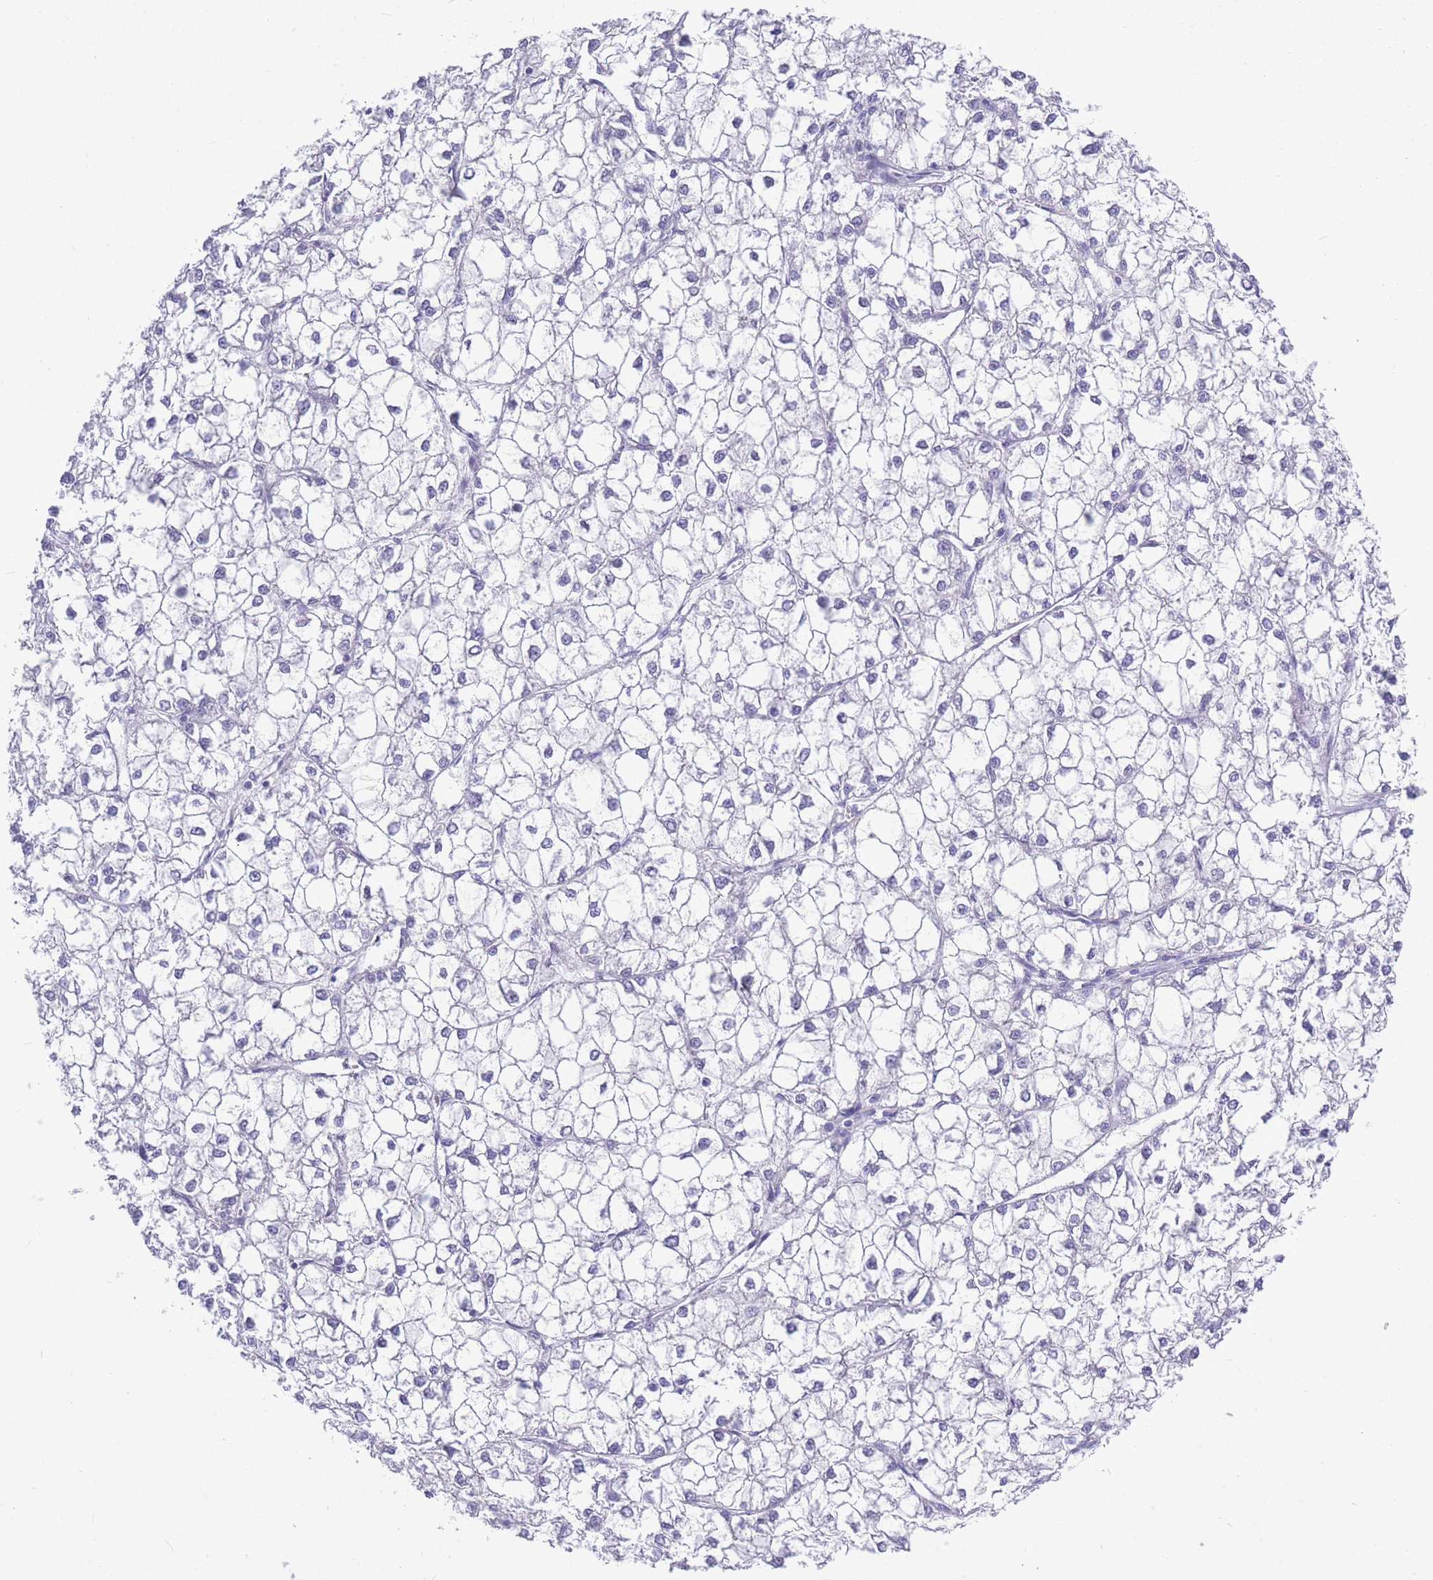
{"staining": {"intensity": "negative", "quantity": "none", "location": "none"}, "tissue": "liver cancer", "cell_type": "Tumor cells", "image_type": "cancer", "snomed": [{"axis": "morphology", "description": "Carcinoma, Hepatocellular, NOS"}, {"axis": "topography", "description": "Liver"}], "caption": "Immunohistochemistry (IHC) micrograph of neoplastic tissue: human hepatocellular carcinoma (liver) stained with DAB (3,3'-diaminobenzidine) reveals no significant protein expression in tumor cells.", "gene": "ZFP62", "patient": {"sex": "female", "age": 43}}